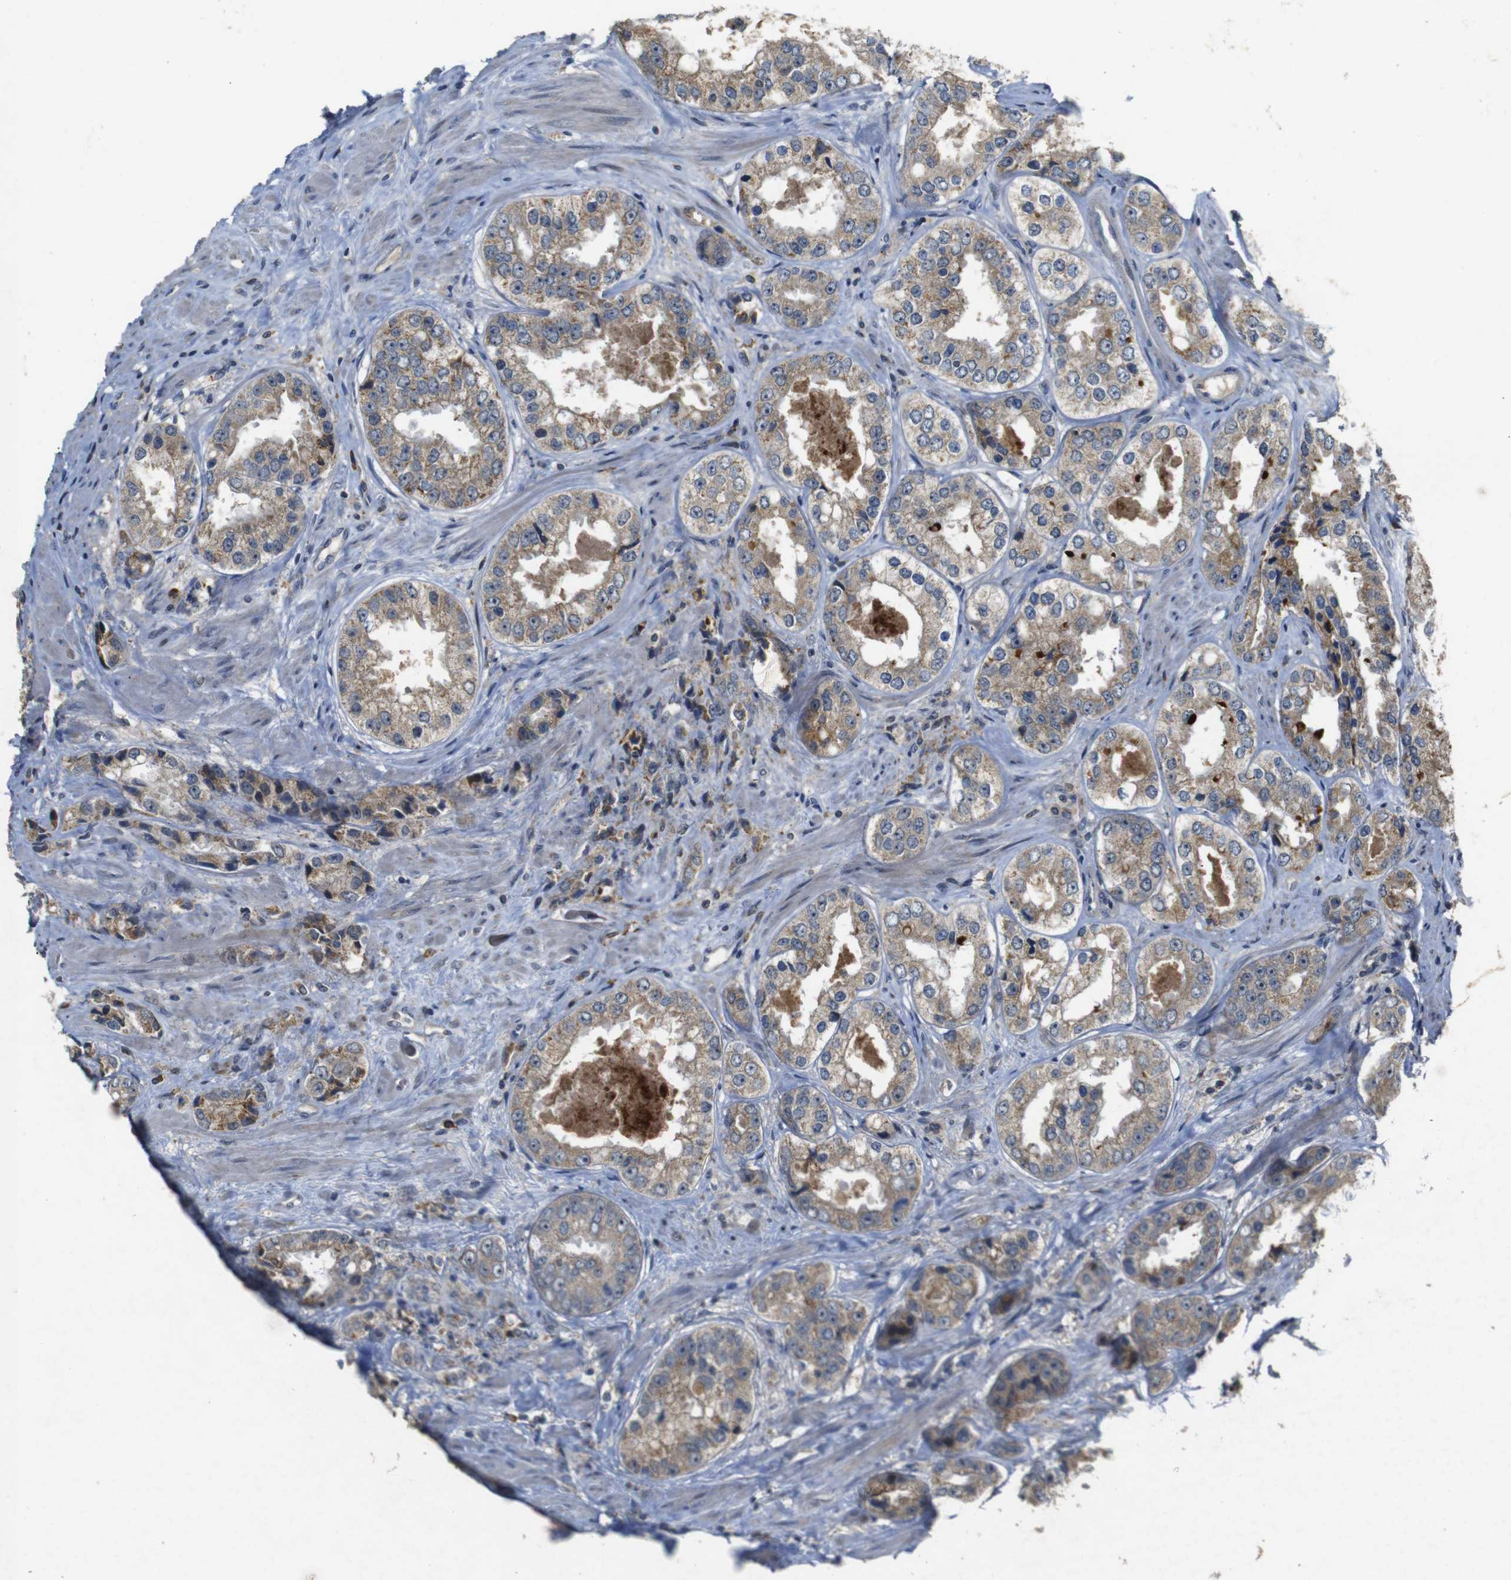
{"staining": {"intensity": "weak", "quantity": ">75%", "location": "cytoplasmic/membranous"}, "tissue": "prostate cancer", "cell_type": "Tumor cells", "image_type": "cancer", "snomed": [{"axis": "morphology", "description": "Adenocarcinoma, High grade"}, {"axis": "topography", "description": "Prostate"}], "caption": "Immunohistochemical staining of human prostate cancer (high-grade adenocarcinoma) reveals low levels of weak cytoplasmic/membranous positivity in about >75% of tumor cells. Using DAB (3,3'-diaminobenzidine) (brown) and hematoxylin (blue) stains, captured at high magnification using brightfield microscopy.", "gene": "MAGI2", "patient": {"sex": "male", "age": 61}}